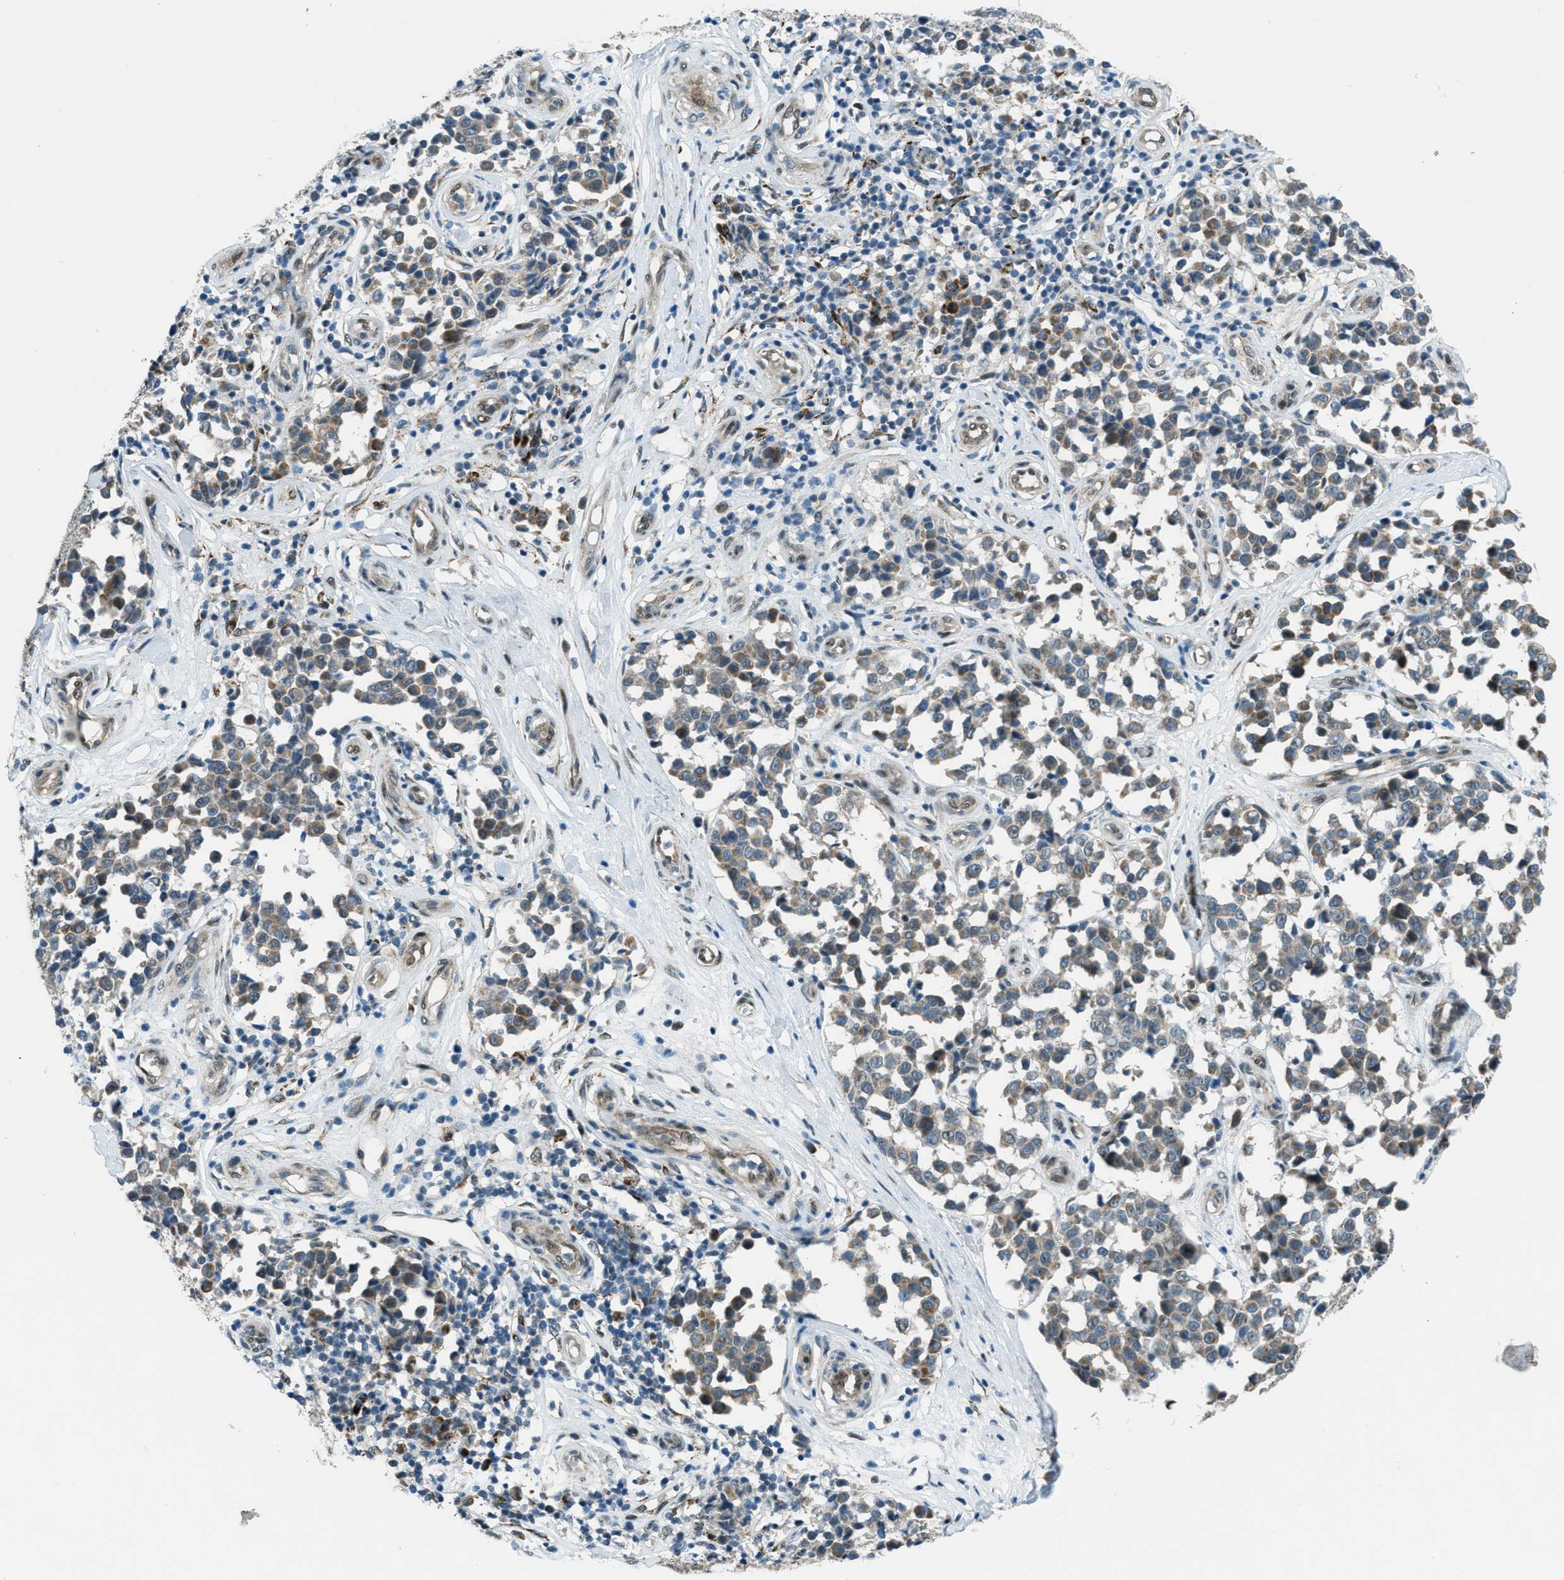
{"staining": {"intensity": "weak", "quantity": "25%-75%", "location": "cytoplasmic/membranous"}, "tissue": "melanoma", "cell_type": "Tumor cells", "image_type": "cancer", "snomed": [{"axis": "morphology", "description": "Malignant melanoma, NOS"}, {"axis": "topography", "description": "Skin"}], "caption": "Malignant melanoma tissue exhibits weak cytoplasmic/membranous staining in approximately 25%-75% of tumor cells, visualized by immunohistochemistry. The protein is shown in brown color, while the nuclei are stained blue.", "gene": "NPEPL1", "patient": {"sex": "female", "age": 64}}